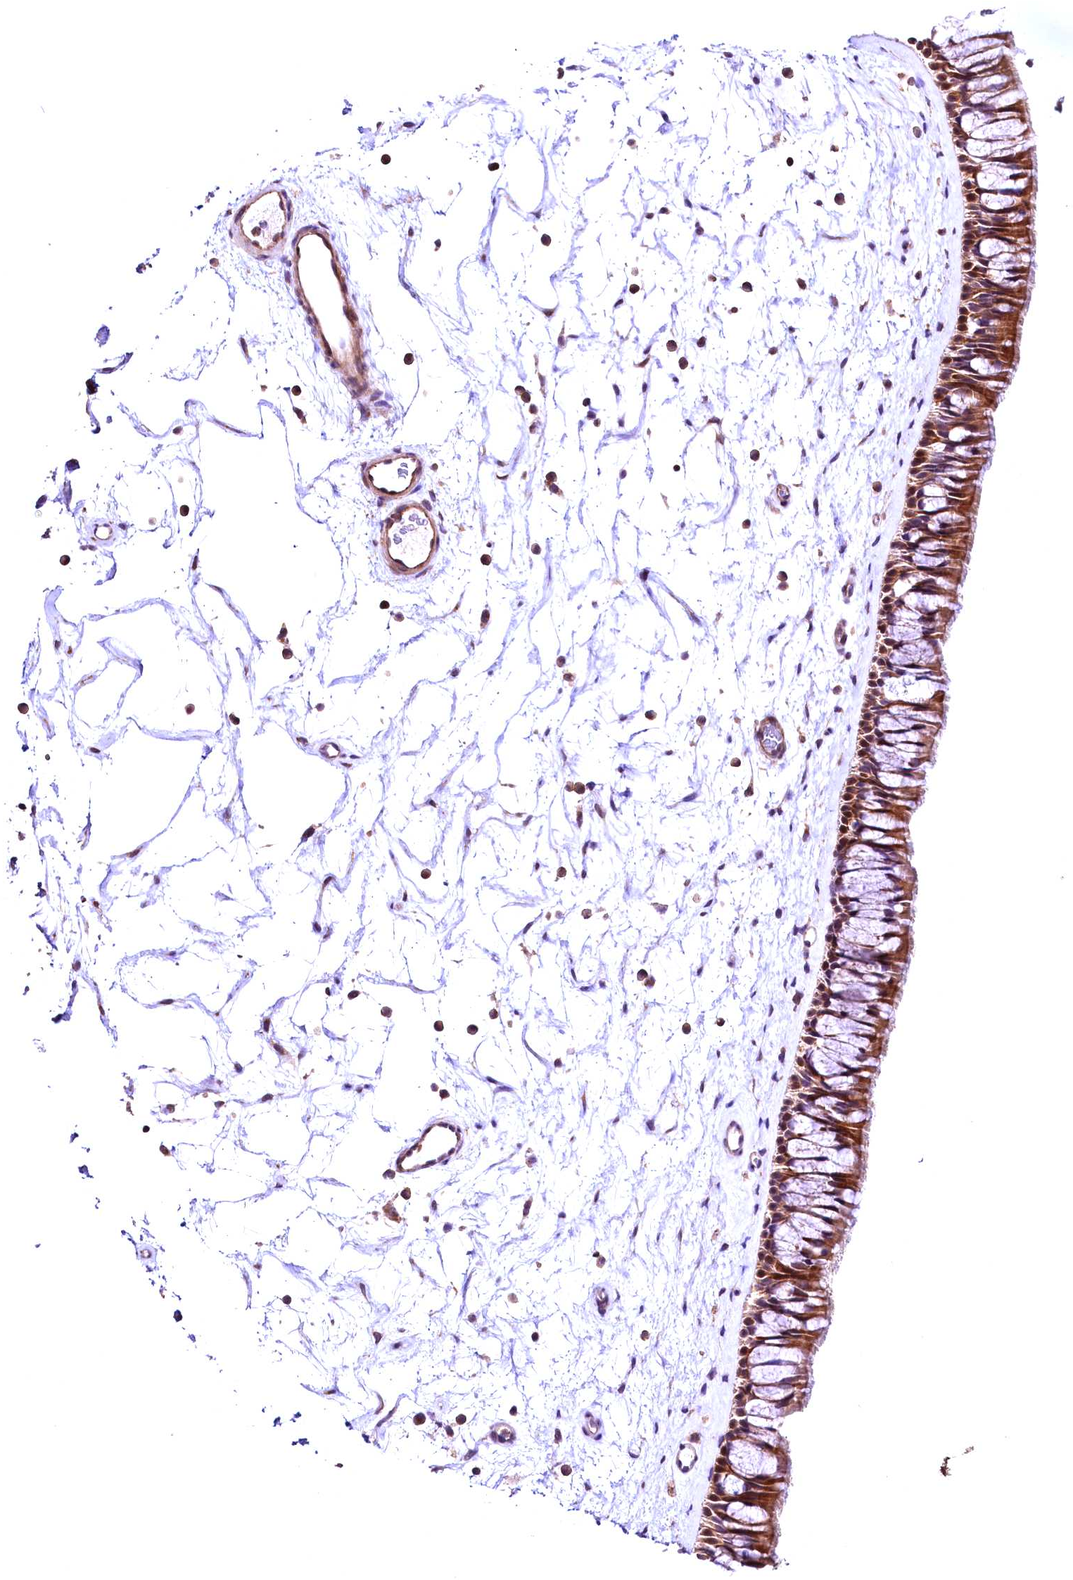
{"staining": {"intensity": "moderate", "quantity": ">75%", "location": "cytoplasmic/membranous,nuclear"}, "tissue": "nasopharynx", "cell_type": "Respiratory epithelial cells", "image_type": "normal", "snomed": [{"axis": "morphology", "description": "Normal tissue, NOS"}, {"axis": "topography", "description": "Nasopharynx"}], "caption": "A medium amount of moderate cytoplasmic/membranous,nuclear expression is identified in approximately >75% of respiratory epithelial cells in benign nasopharynx. (brown staining indicates protein expression, while blue staining denotes nuclei).", "gene": "CHORDC1", "patient": {"sex": "male", "age": 64}}